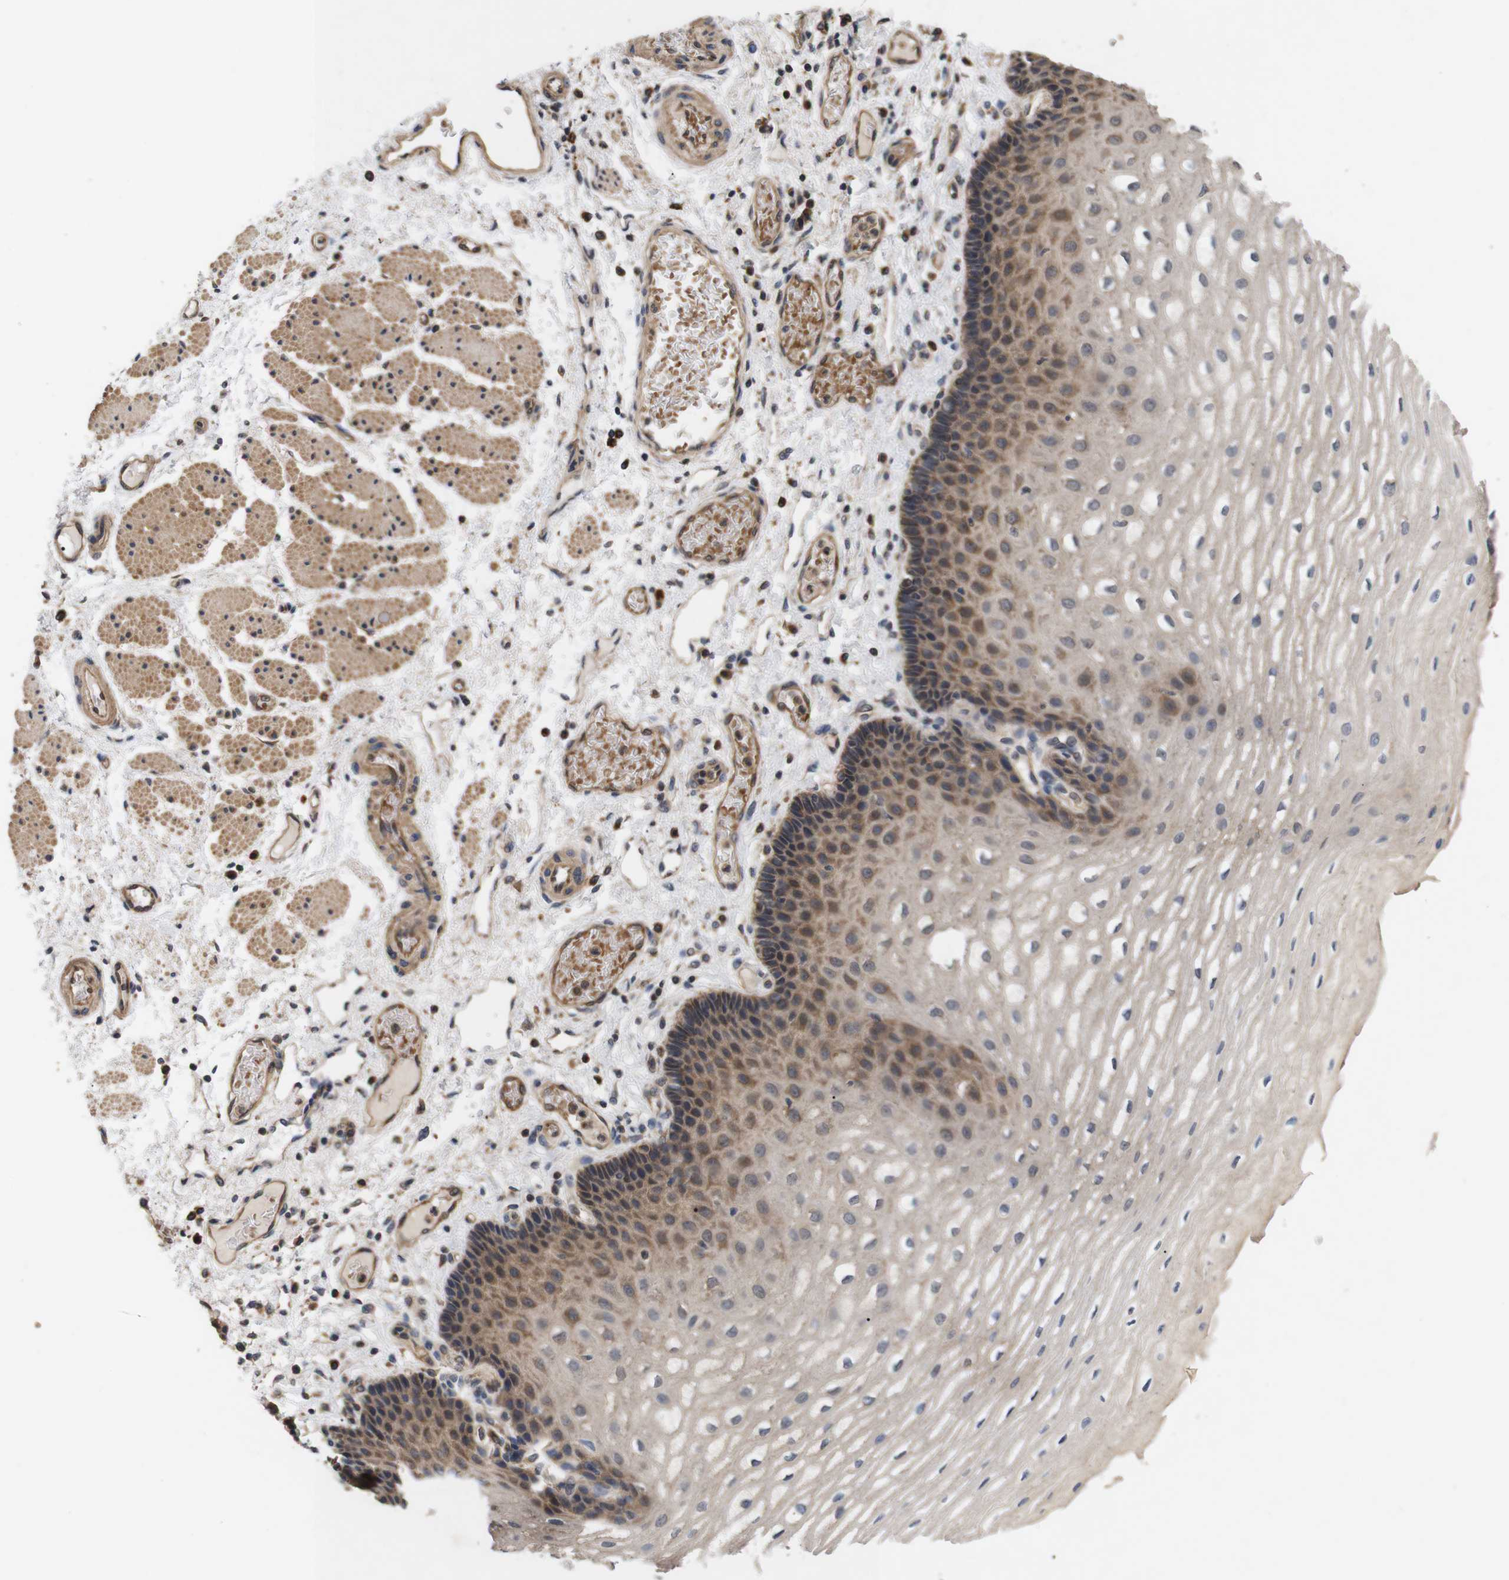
{"staining": {"intensity": "moderate", "quantity": "25%-75%", "location": "cytoplasmic/membranous"}, "tissue": "esophagus", "cell_type": "Squamous epithelial cells", "image_type": "normal", "snomed": [{"axis": "morphology", "description": "Normal tissue, NOS"}, {"axis": "topography", "description": "Esophagus"}], "caption": "This histopathology image exhibits immunohistochemistry staining of benign human esophagus, with medium moderate cytoplasmic/membranous expression in about 25%-75% of squamous epithelial cells.", "gene": "DDR1", "patient": {"sex": "male", "age": 54}}